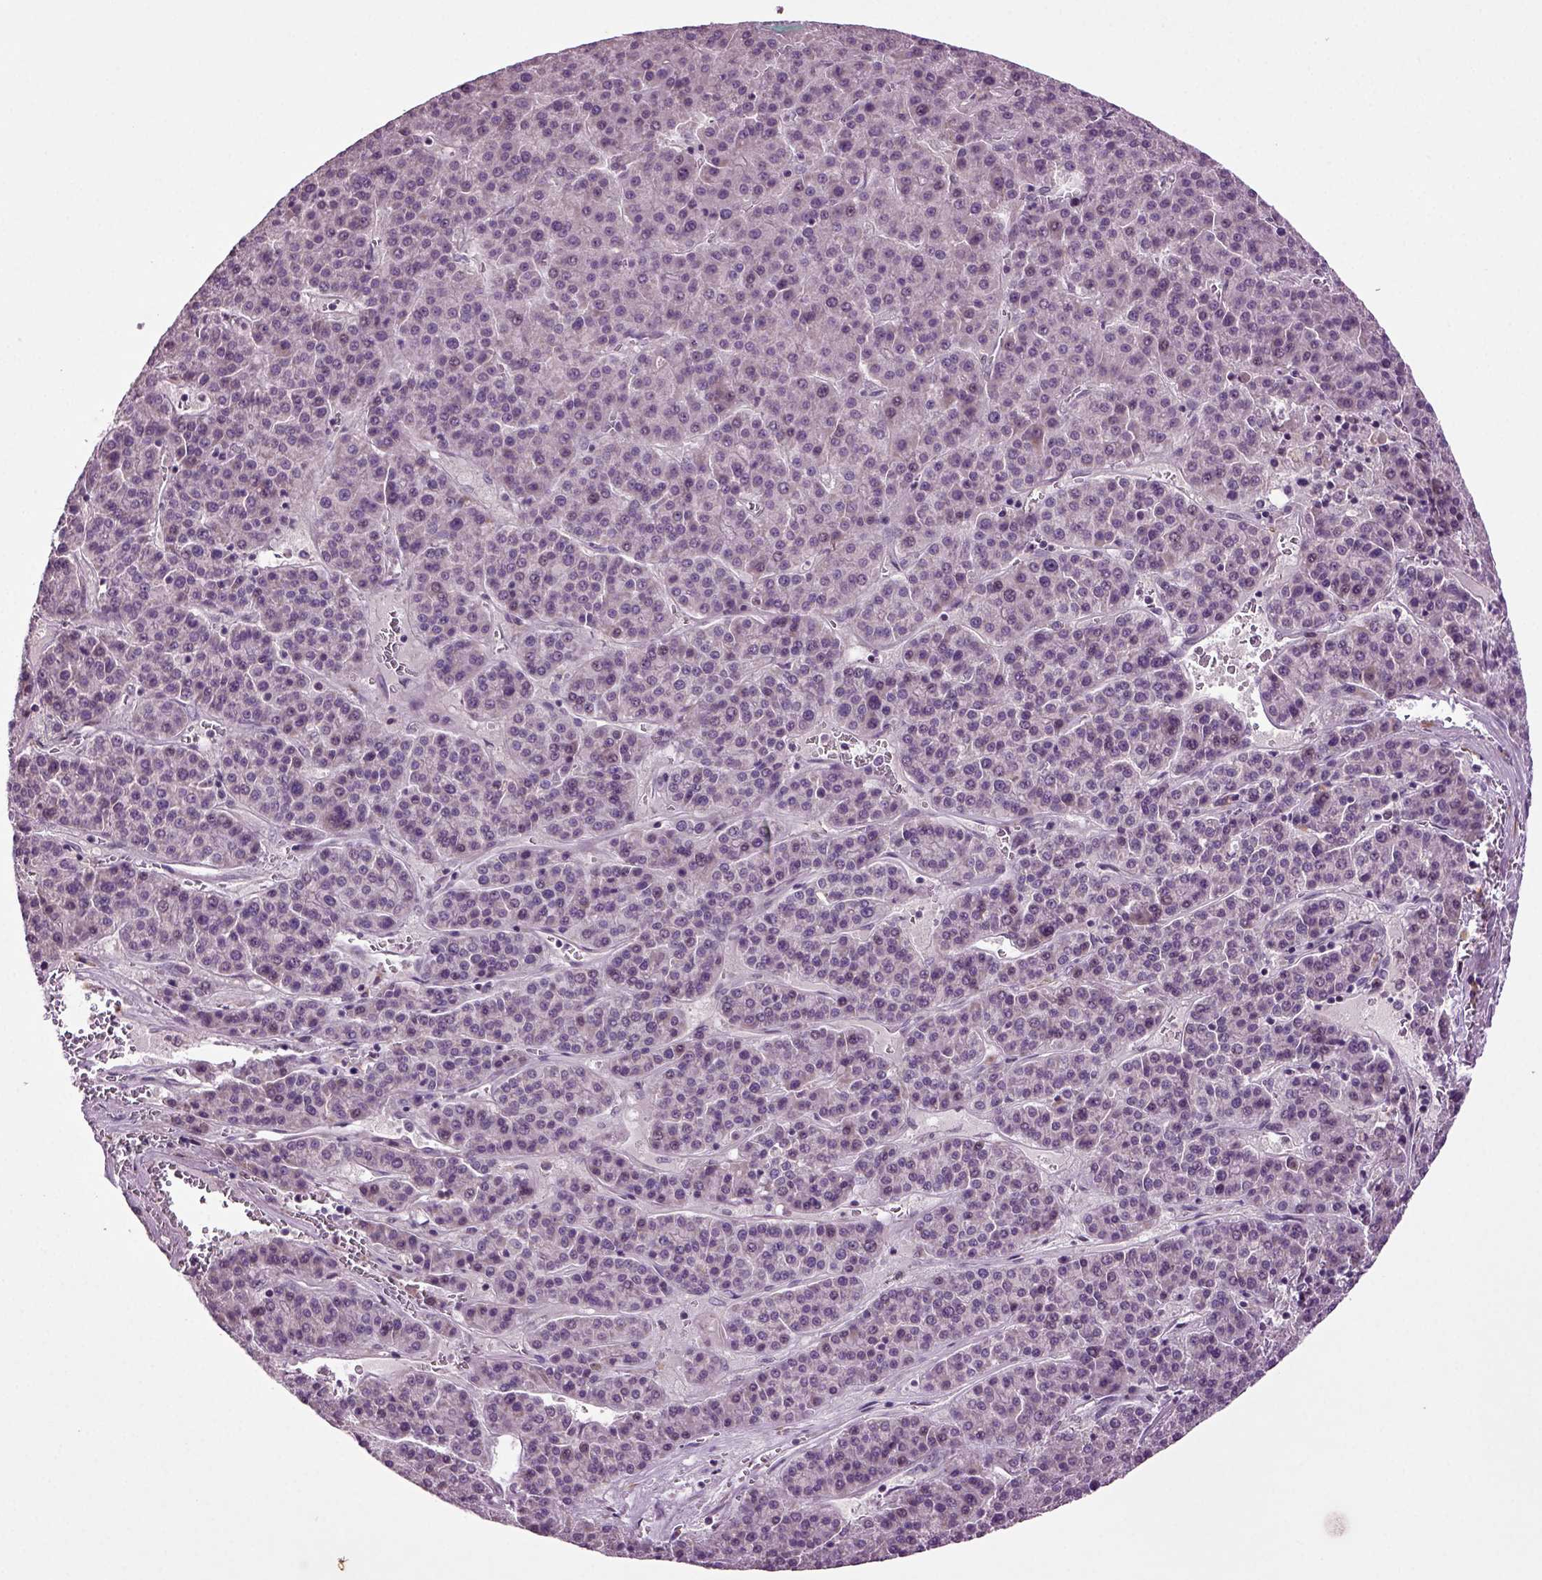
{"staining": {"intensity": "negative", "quantity": "none", "location": "none"}, "tissue": "liver cancer", "cell_type": "Tumor cells", "image_type": "cancer", "snomed": [{"axis": "morphology", "description": "Carcinoma, Hepatocellular, NOS"}, {"axis": "topography", "description": "Liver"}], "caption": "Tumor cells are negative for brown protein staining in hepatocellular carcinoma (liver).", "gene": "SLC17A6", "patient": {"sex": "female", "age": 58}}